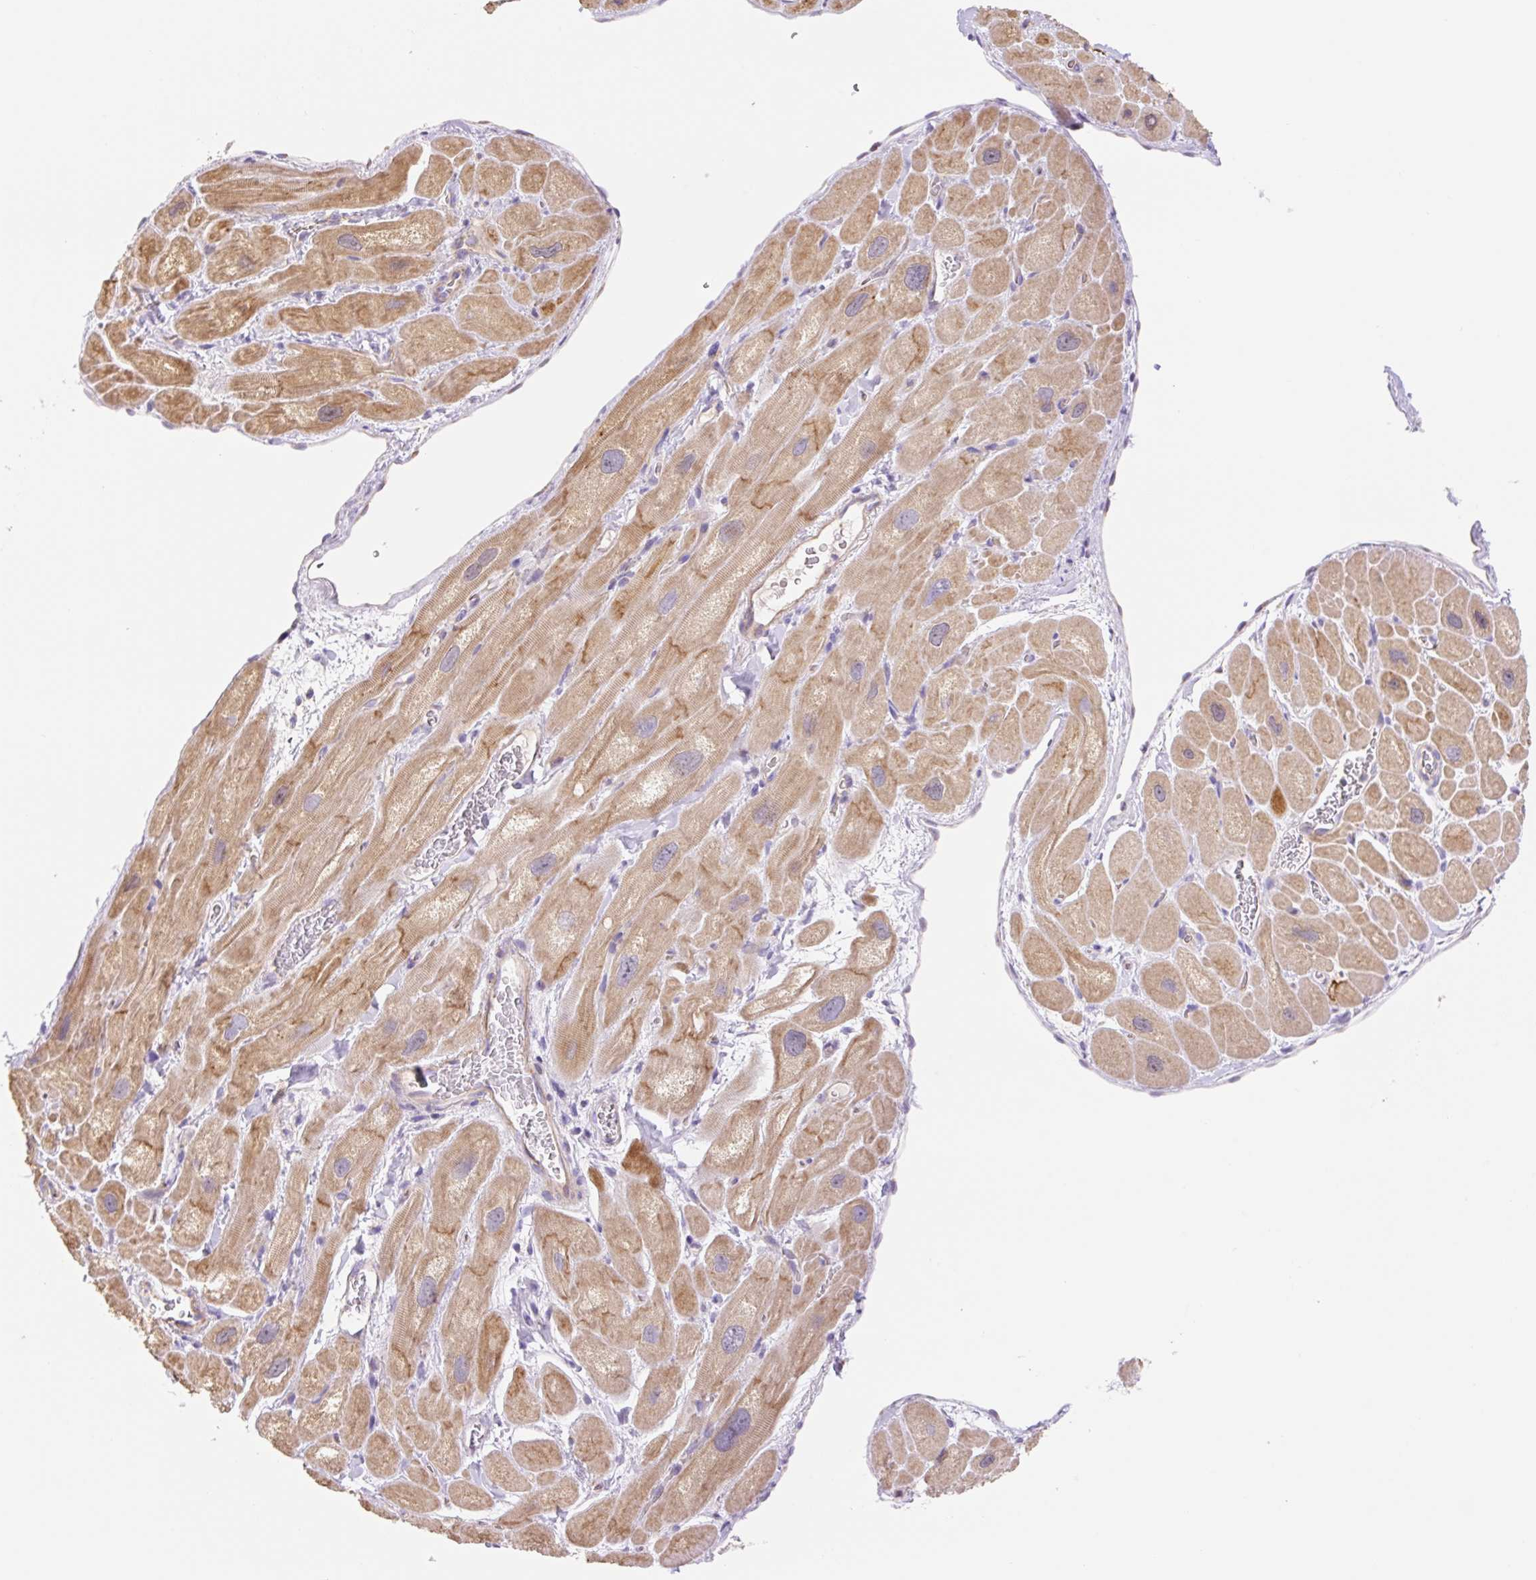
{"staining": {"intensity": "moderate", "quantity": ">75%", "location": "cytoplasmic/membranous"}, "tissue": "heart muscle", "cell_type": "Cardiomyocytes", "image_type": "normal", "snomed": [{"axis": "morphology", "description": "Normal tissue, NOS"}, {"axis": "topography", "description": "Heart"}], "caption": "Normal heart muscle shows moderate cytoplasmic/membranous positivity in about >75% of cardiomyocytes, visualized by immunohistochemistry. (IHC, brightfield microscopy, high magnification).", "gene": "ESAM", "patient": {"sex": "male", "age": 49}}